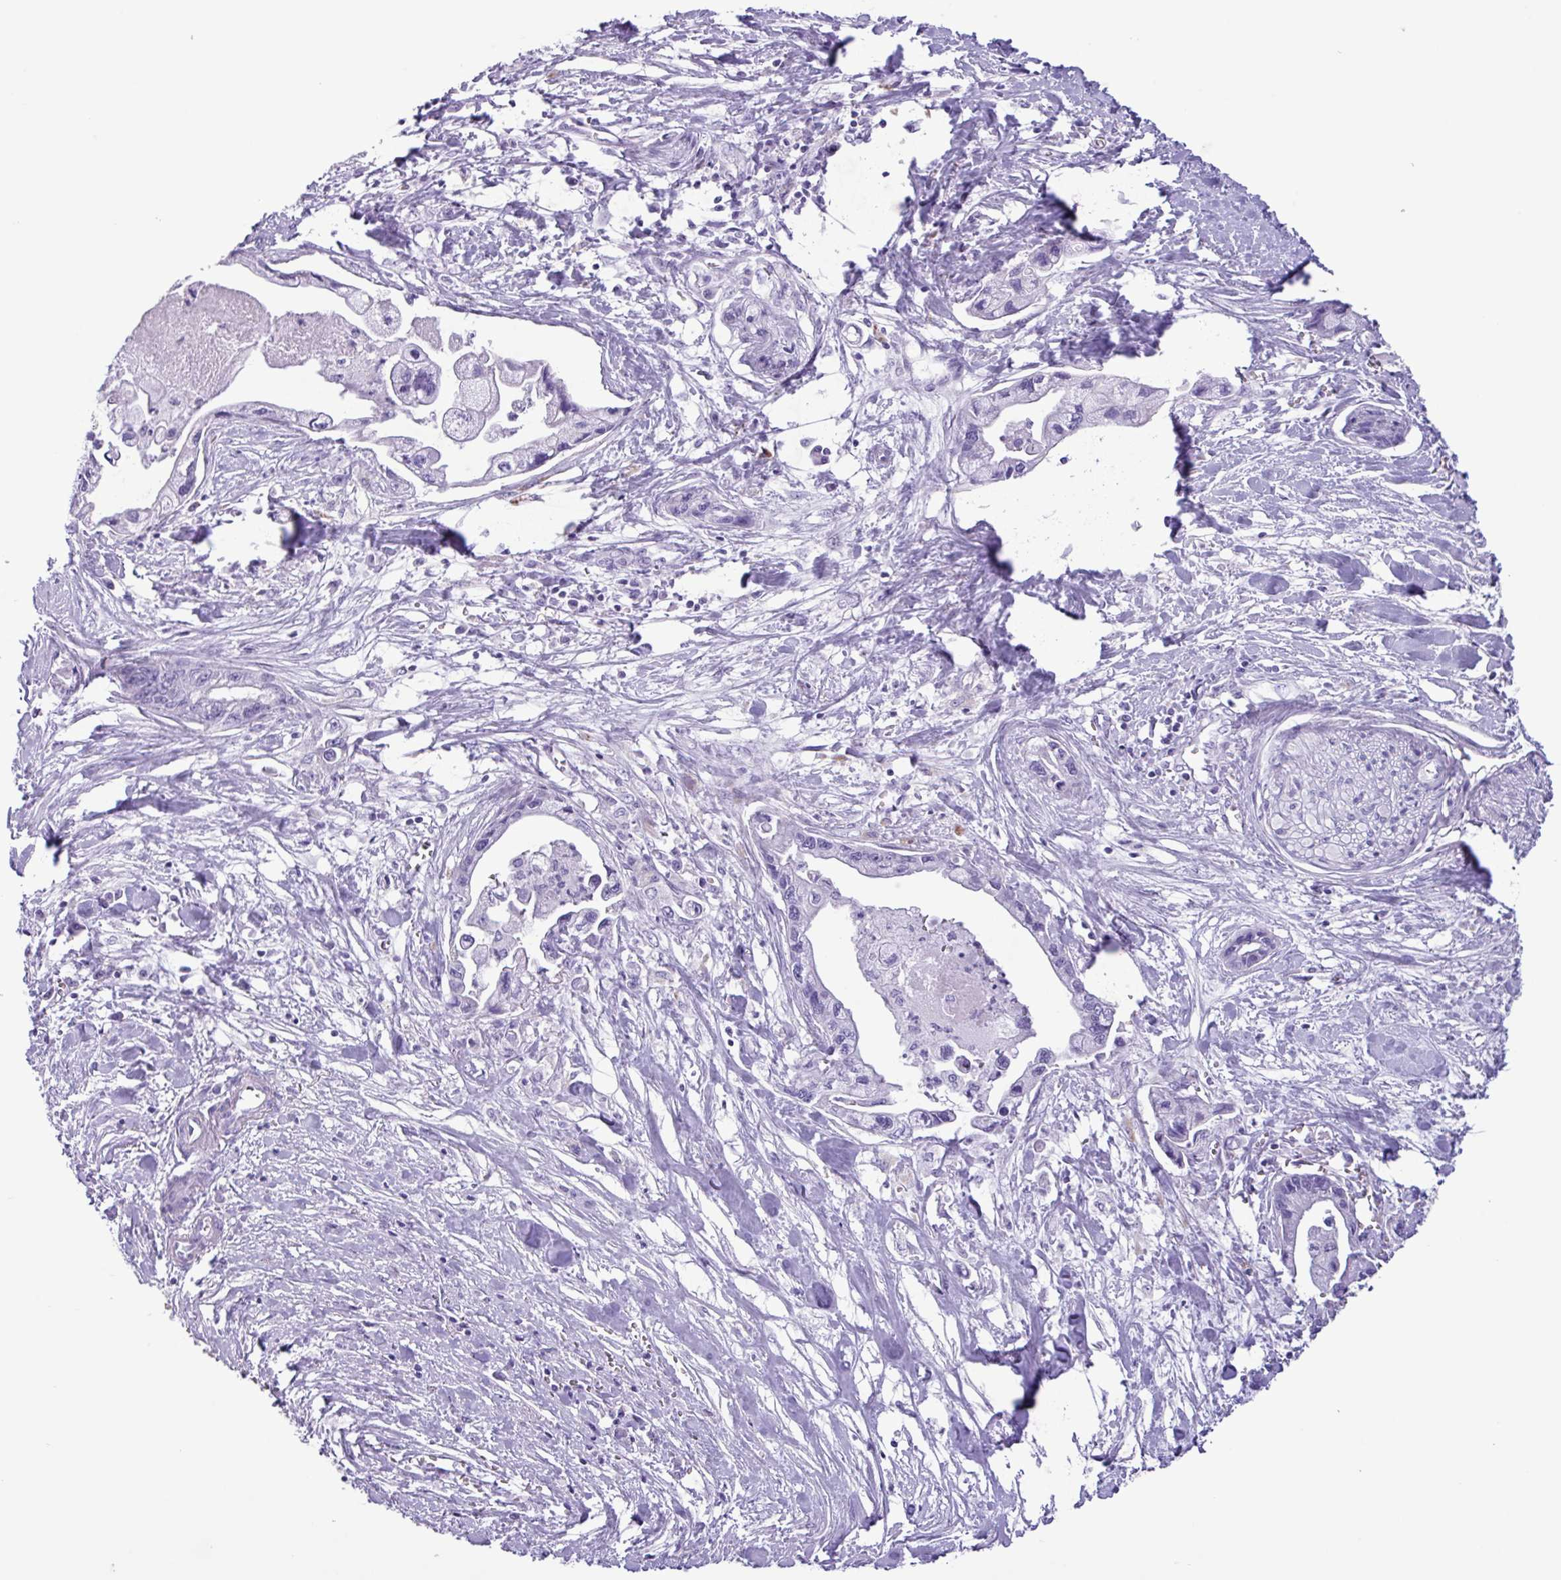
{"staining": {"intensity": "negative", "quantity": "none", "location": "none"}, "tissue": "pancreatic cancer", "cell_type": "Tumor cells", "image_type": "cancer", "snomed": [{"axis": "morphology", "description": "Adenocarcinoma, NOS"}, {"axis": "topography", "description": "Pancreas"}], "caption": "Pancreatic cancer (adenocarcinoma) was stained to show a protein in brown. There is no significant positivity in tumor cells. The staining was performed using DAB (3,3'-diaminobenzidine) to visualize the protein expression in brown, while the nuclei were stained in blue with hematoxylin (Magnification: 20x).", "gene": "AGO3", "patient": {"sex": "male", "age": 61}}